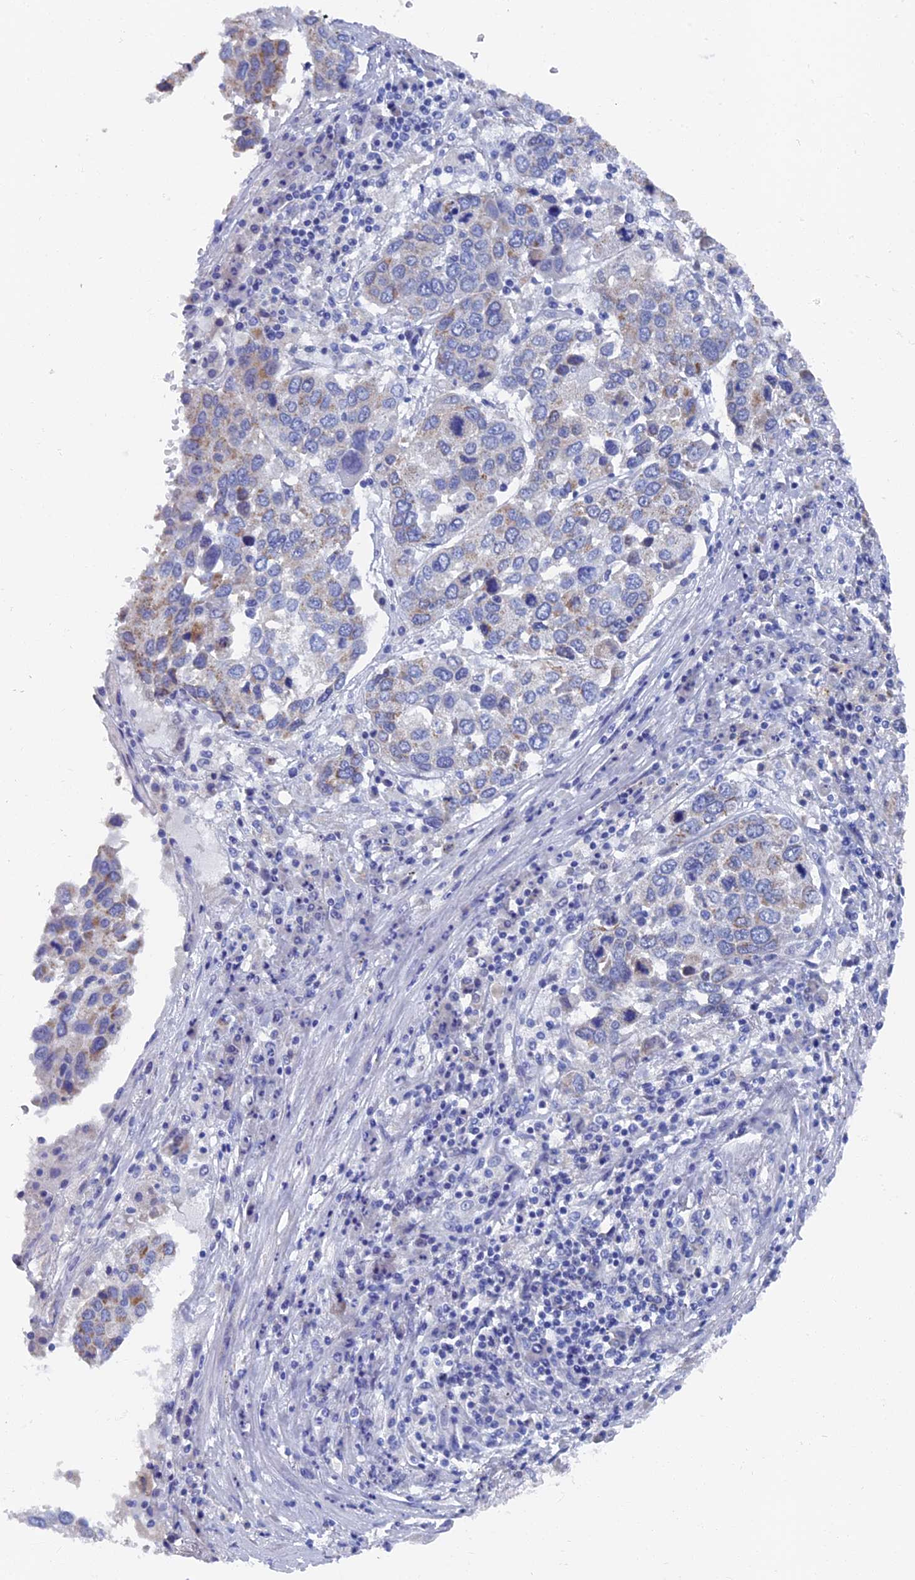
{"staining": {"intensity": "weak", "quantity": "<25%", "location": "cytoplasmic/membranous"}, "tissue": "lung cancer", "cell_type": "Tumor cells", "image_type": "cancer", "snomed": [{"axis": "morphology", "description": "Squamous cell carcinoma, NOS"}, {"axis": "topography", "description": "Lung"}], "caption": "A high-resolution histopathology image shows IHC staining of lung squamous cell carcinoma, which demonstrates no significant positivity in tumor cells.", "gene": "OAT", "patient": {"sex": "male", "age": 65}}